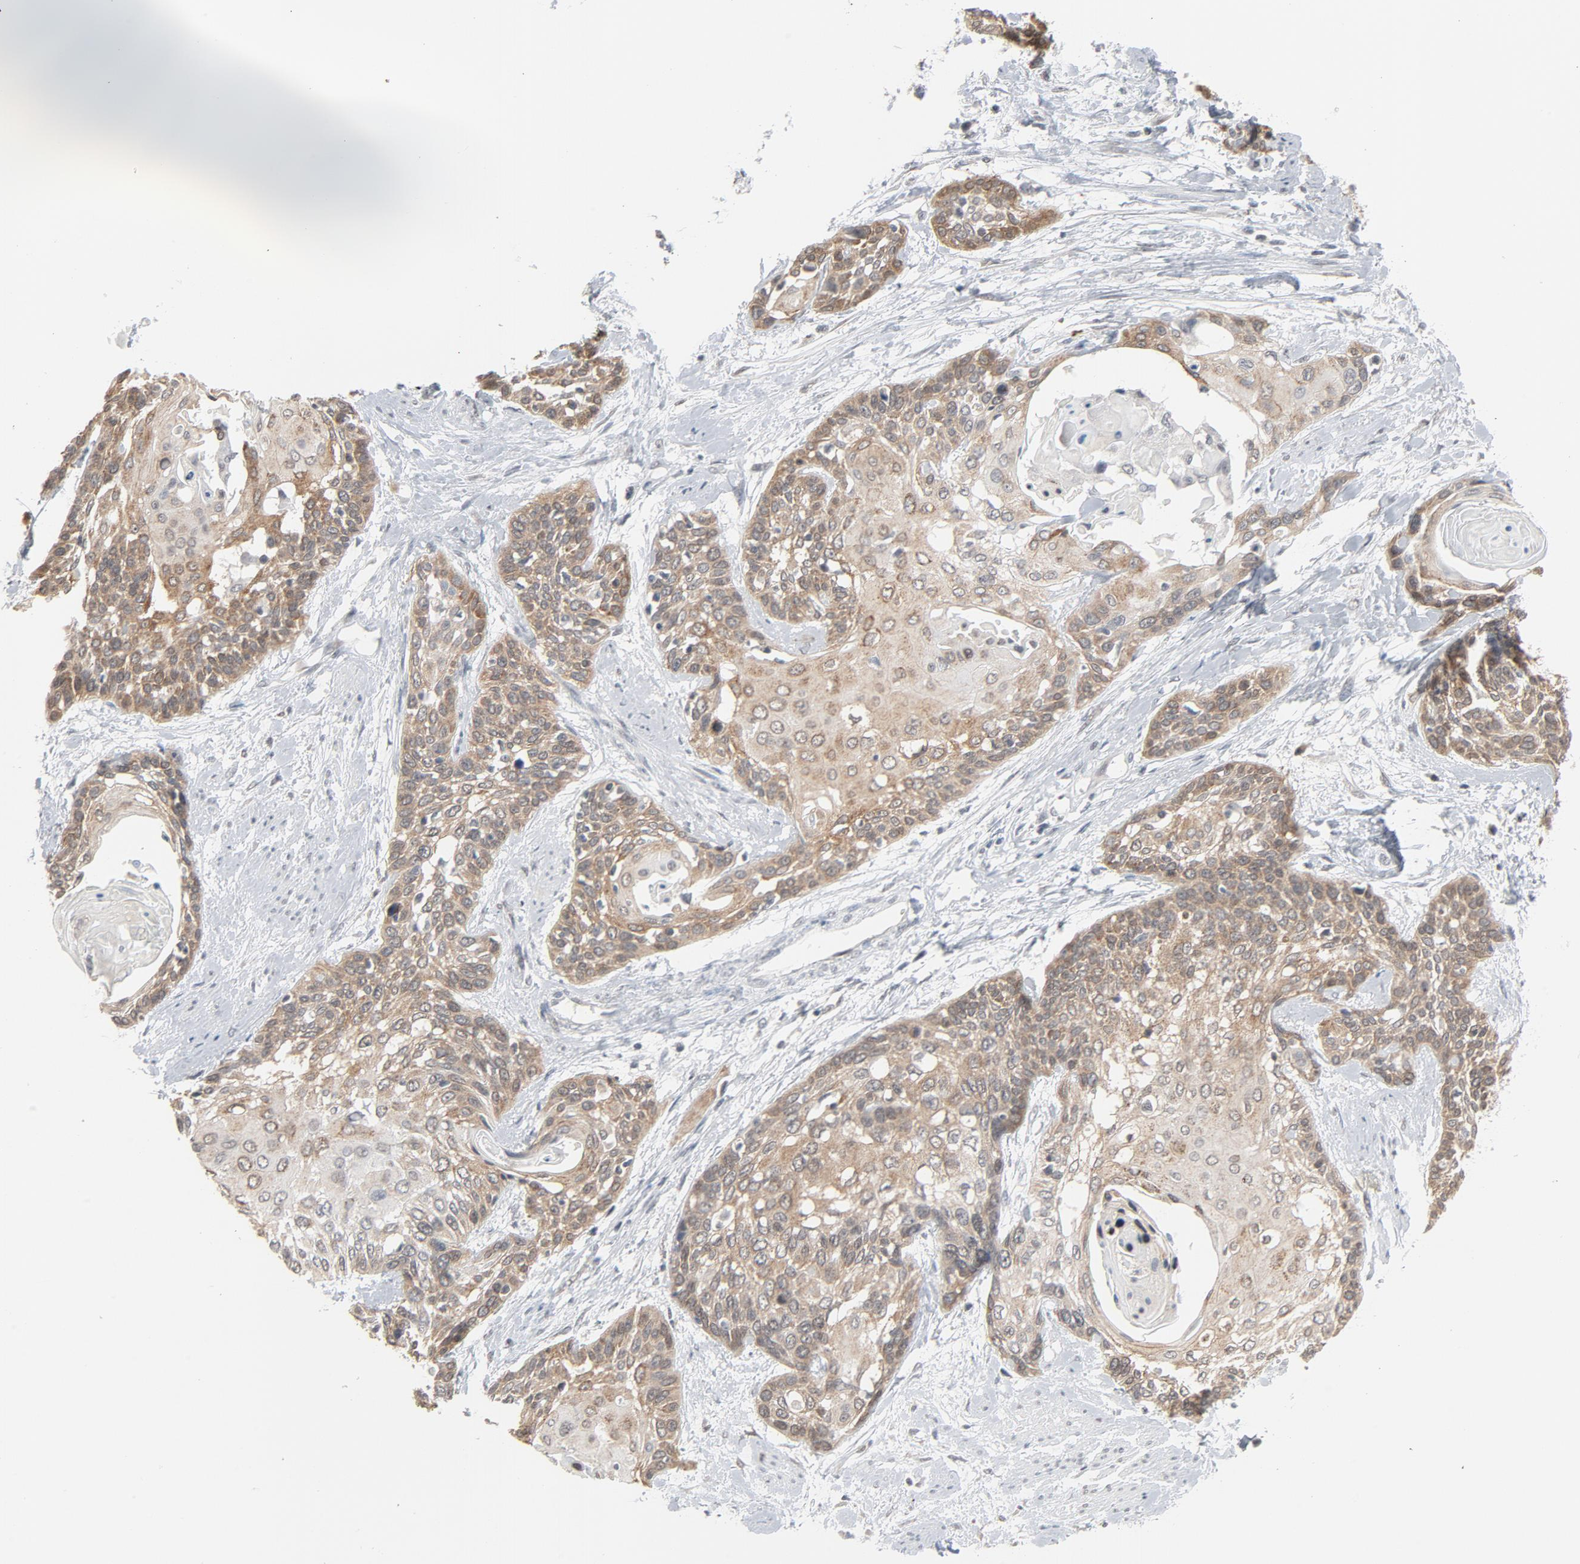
{"staining": {"intensity": "moderate", "quantity": ">75%", "location": "cytoplasmic/membranous"}, "tissue": "cervical cancer", "cell_type": "Tumor cells", "image_type": "cancer", "snomed": [{"axis": "morphology", "description": "Squamous cell carcinoma, NOS"}, {"axis": "topography", "description": "Cervix"}], "caption": "This micrograph reveals immunohistochemistry staining of human cervical cancer (squamous cell carcinoma), with medium moderate cytoplasmic/membranous positivity in approximately >75% of tumor cells.", "gene": "ITPR3", "patient": {"sex": "female", "age": 57}}